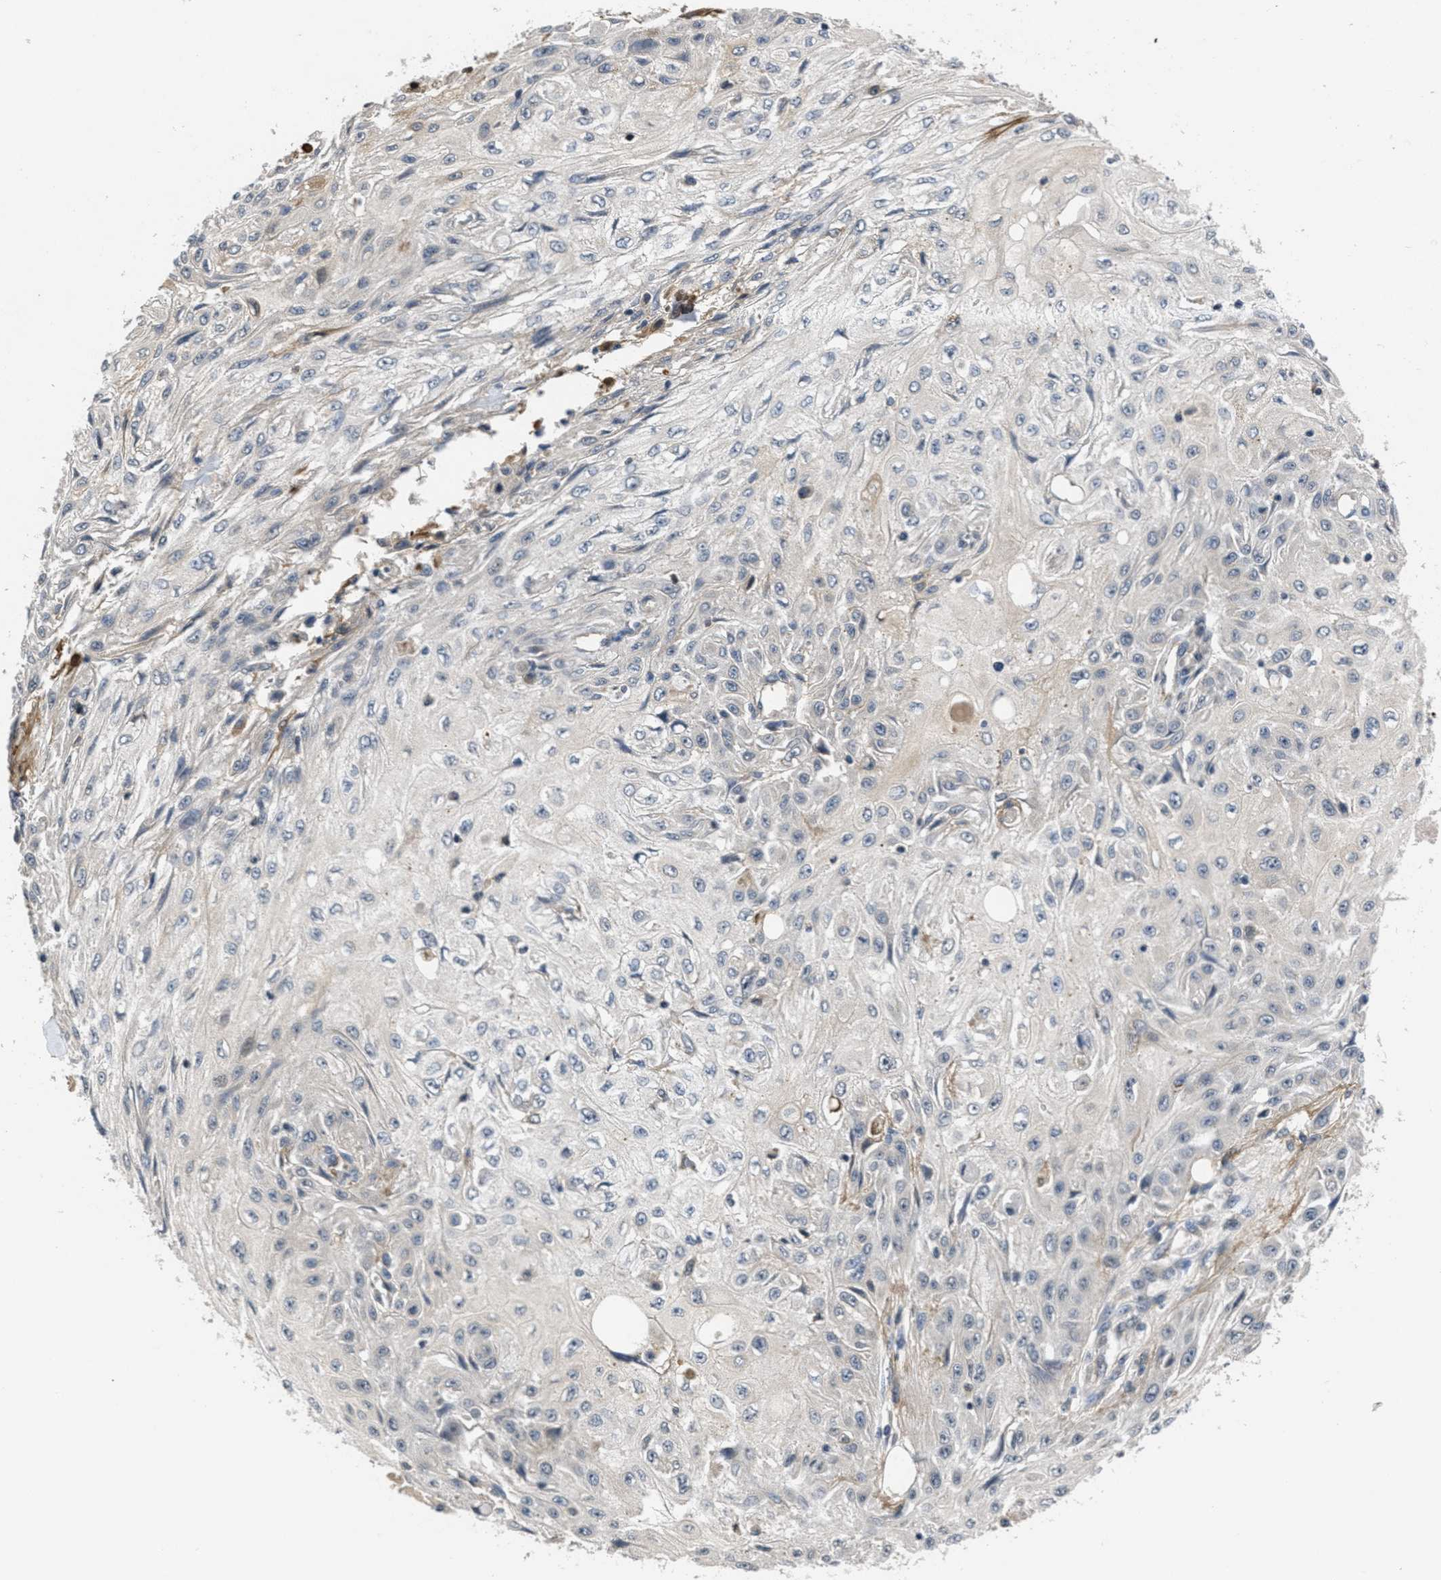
{"staining": {"intensity": "weak", "quantity": "<25%", "location": "cytoplasmic/membranous"}, "tissue": "skin cancer", "cell_type": "Tumor cells", "image_type": "cancer", "snomed": [{"axis": "morphology", "description": "Squamous cell carcinoma, NOS"}, {"axis": "topography", "description": "Skin"}], "caption": "Skin cancer (squamous cell carcinoma) stained for a protein using immunohistochemistry (IHC) displays no positivity tumor cells.", "gene": "ANGPT1", "patient": {"sex": "male", "age": 75}}